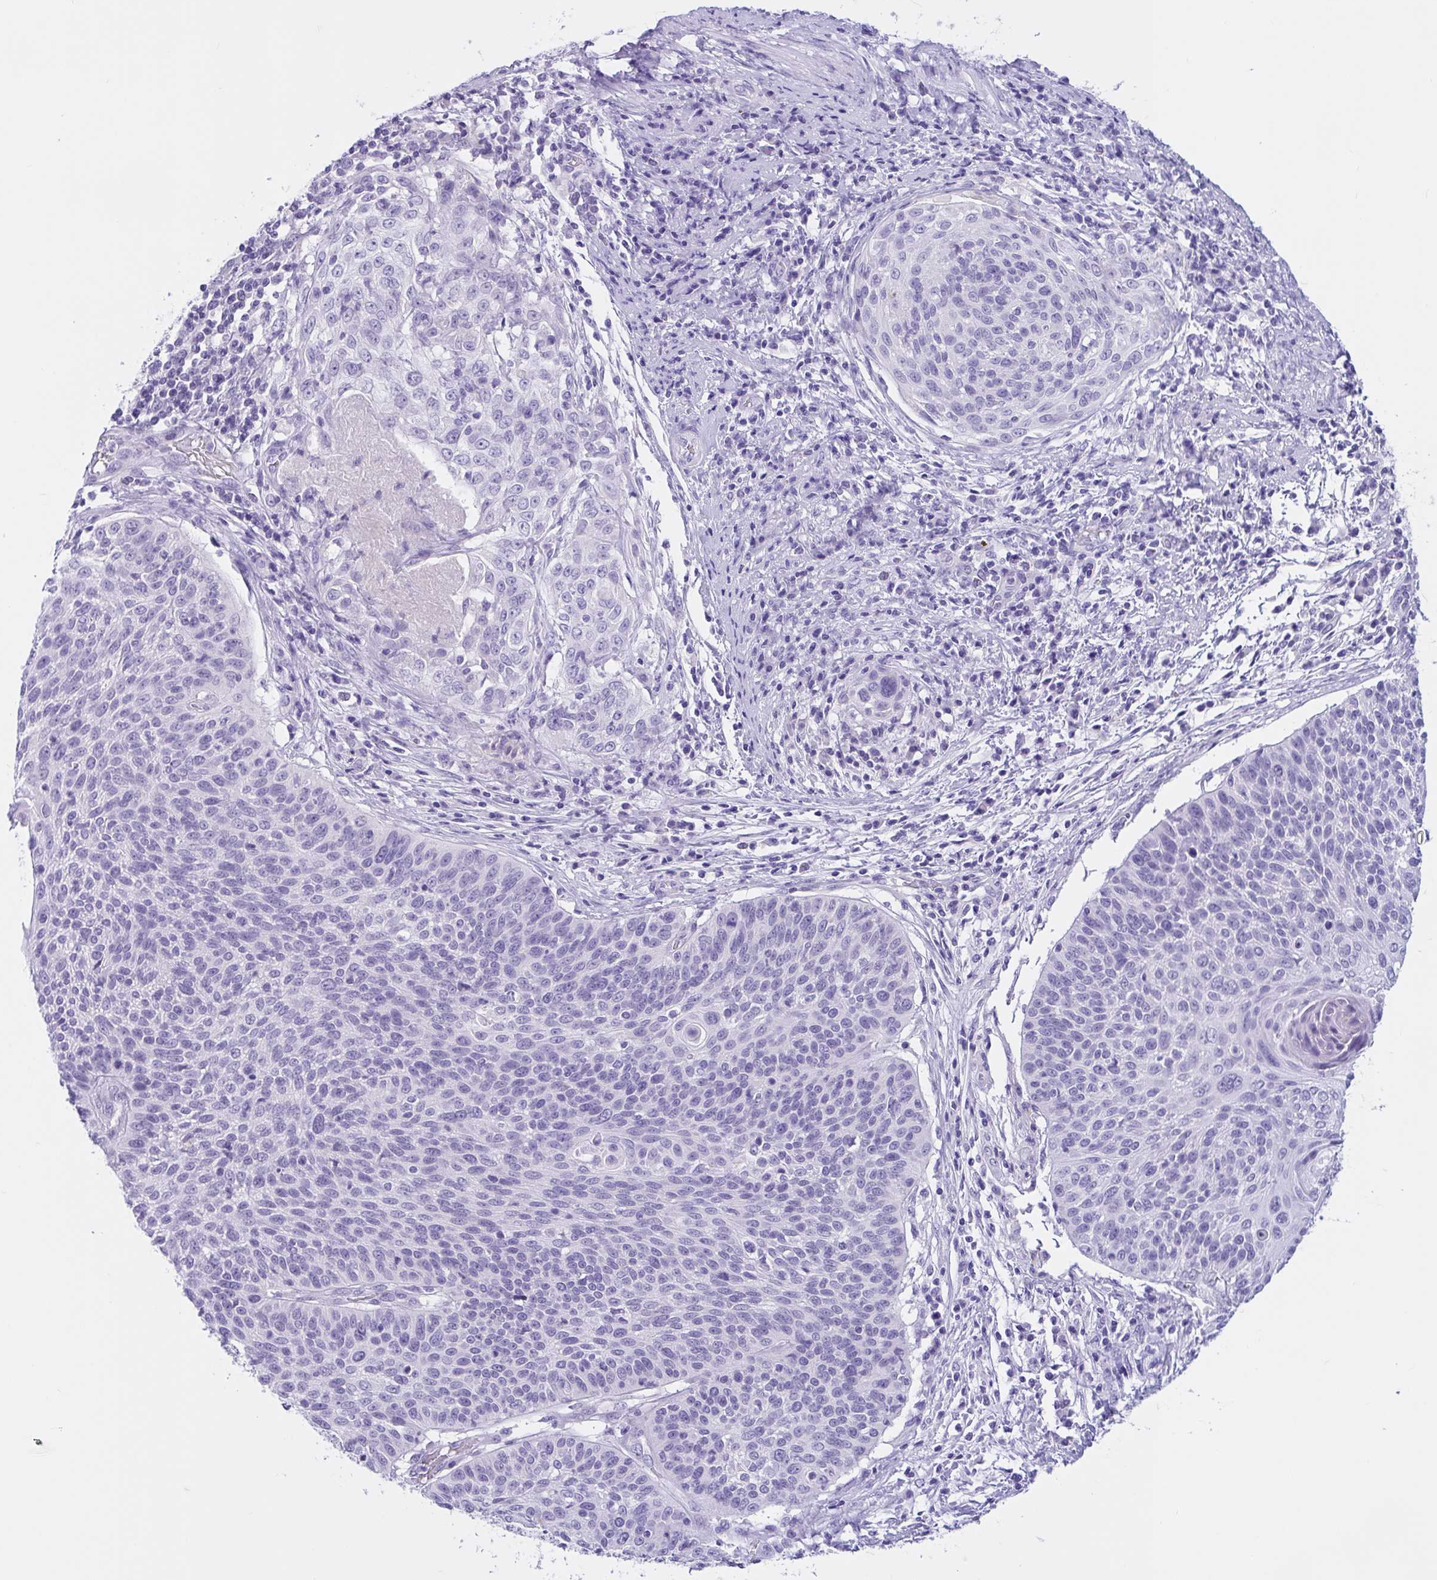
{"staining": {"intensity": "negative", "quantity": "none", "location": "none"}, "tissue": "cervical cancer", "cell_type": "Tumor cells", "image_type": "cancer", "snomed": [{"axis": "morphology", "description": "Squamous cell carcinoma, NOS"}, {"axis": "topography", "description": "Cervix"}], "caption": "Image shows no protein staining in tumor cells of cervical cancer (squamous cell carcinoma) tissue.", "gene": "ZNF319", "patient": {"sex": "female", "age": 31}}